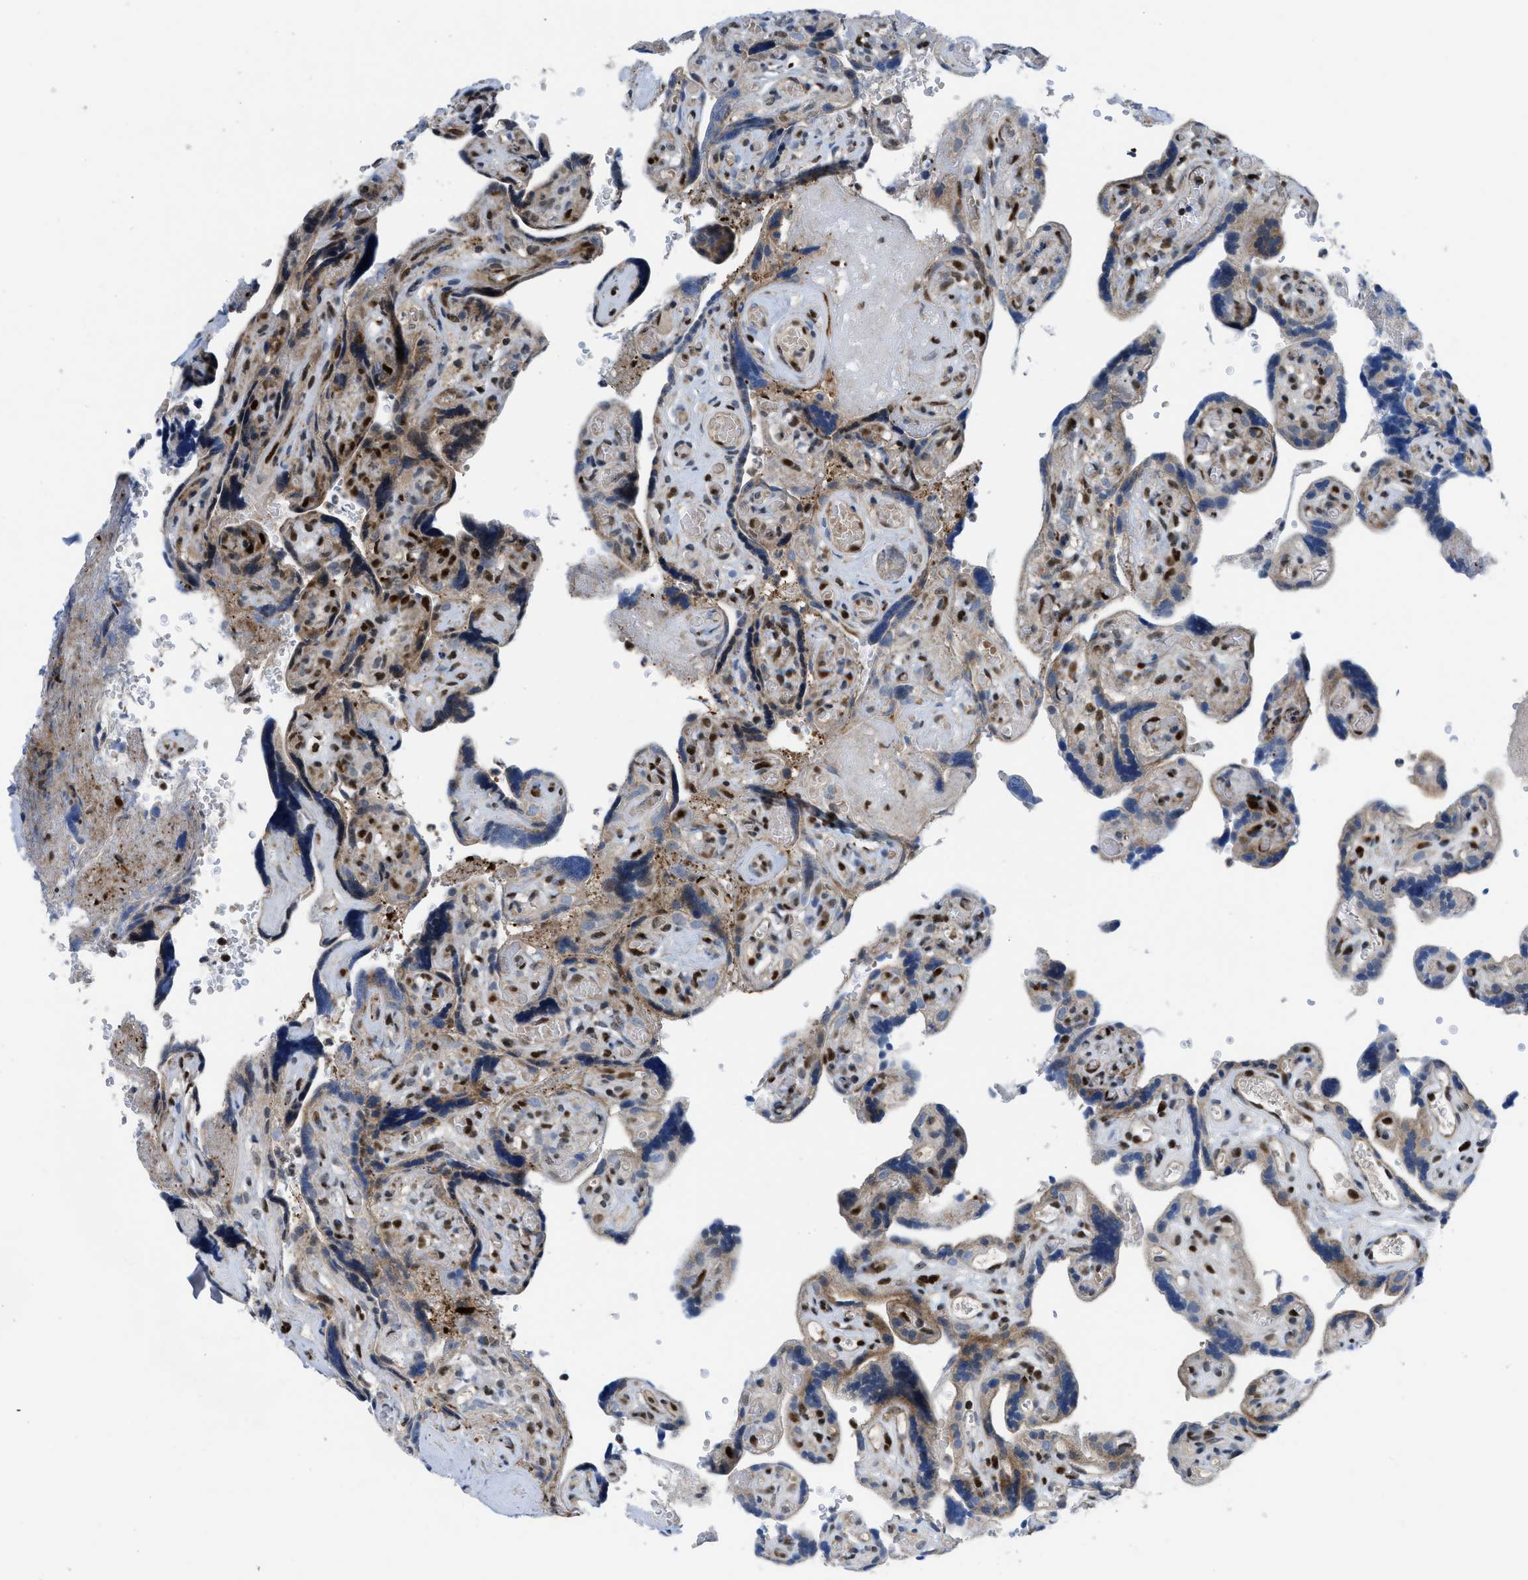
{"staining": {"intensity": "moderate", "quantity": ">75%", "location": "cytoplasmic/membranous"}, "tissue": "placenta", "cell_type": "Trophoblastic cells", "image_type": "normal", "snomed": [{"axis": "morphology", "description": "Normal tissue, NOS"}, {"axis": "topography", "description": "Placenta"}], "caption": "Immunohistochemical staining of benign placenta demonstrates moderate cytoplasmic/membranous protein positivity in about >75% of trophoblastic cells.", "gene": "PPP2CB", "patient": {"sex": "female", "age": 30}}